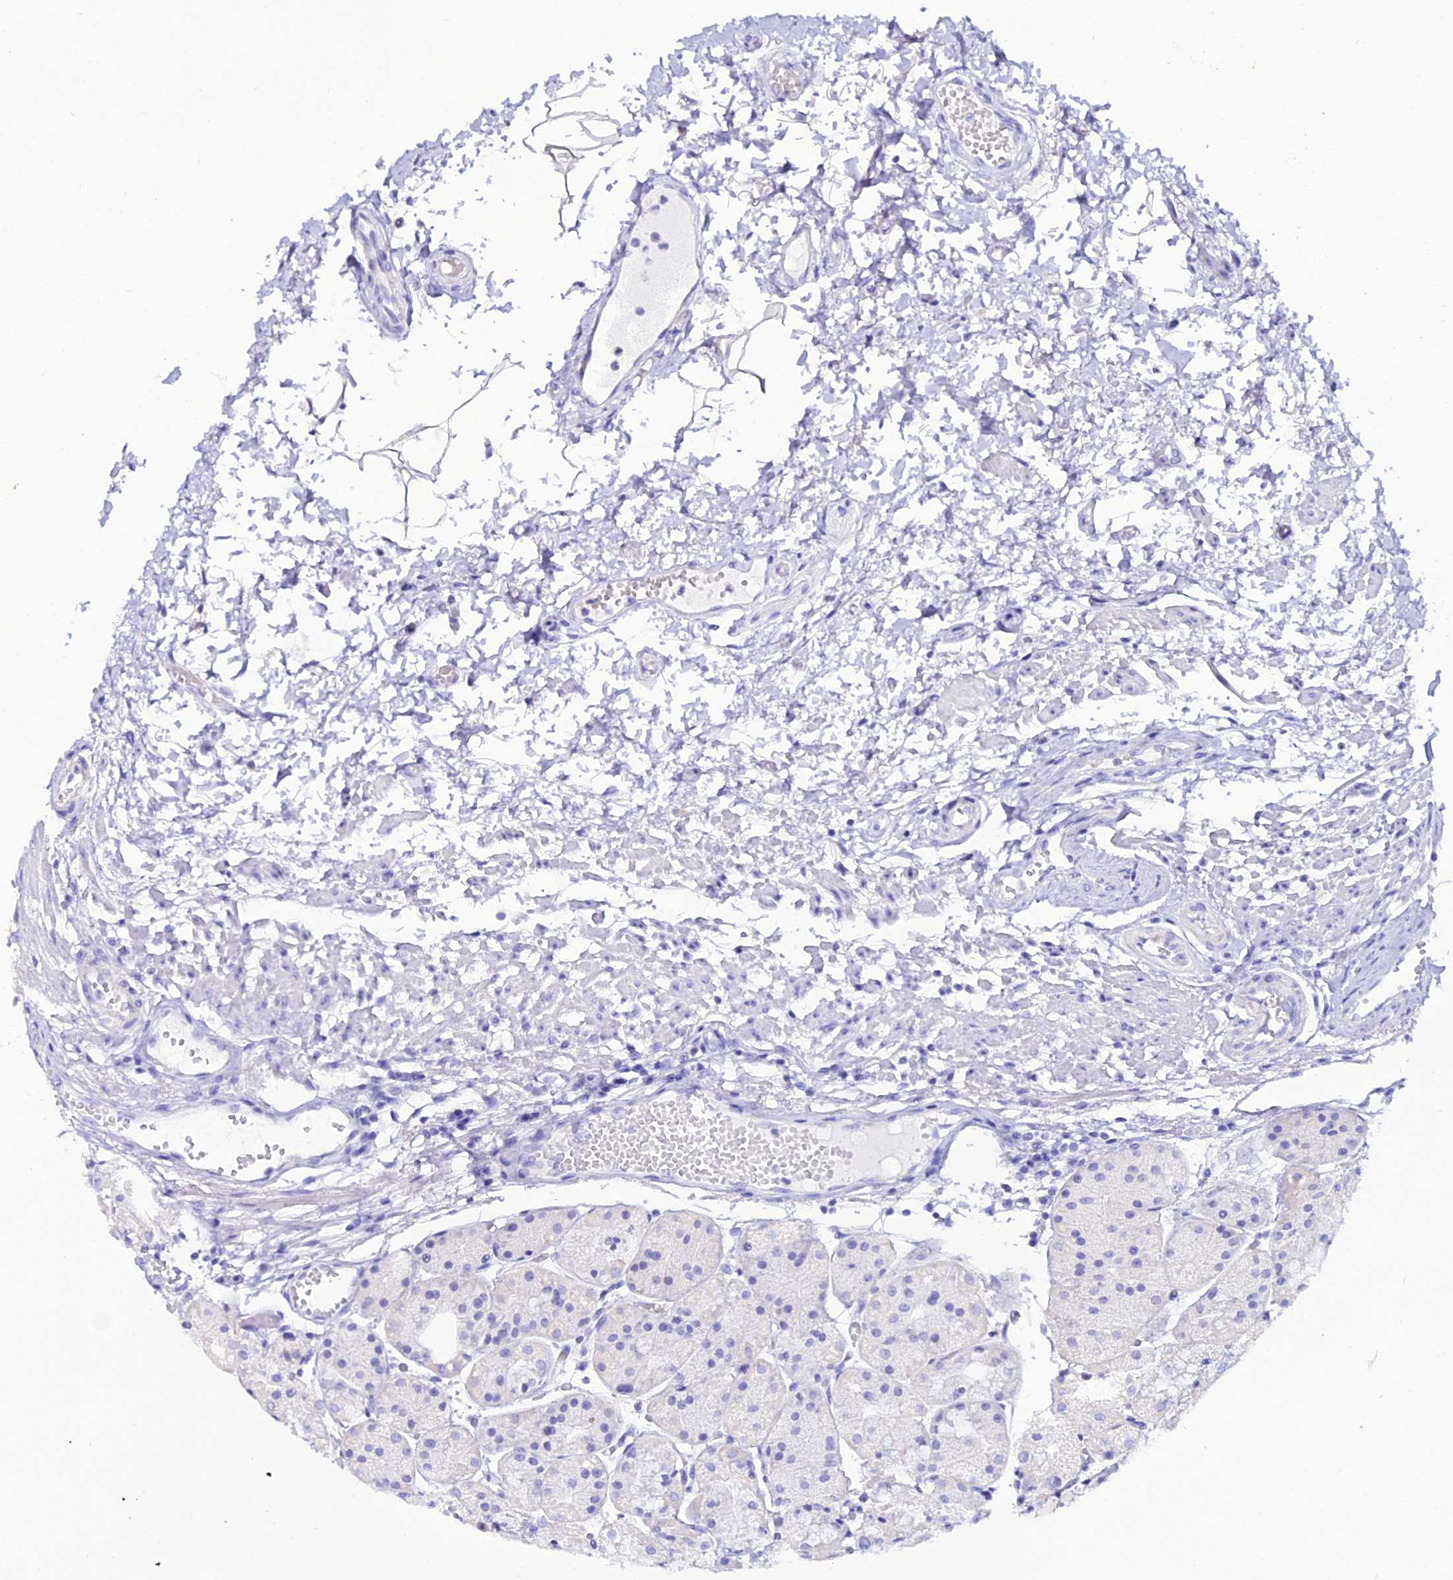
{"staining": {"intensity": "negative", "quantity": "none", "location": "none"}, "tissue": "stomach", "cell_type": "Glandular cells", "image_type": "normal", "snomed": [{"axis": "morphology", "description": "Normal tissue, NOS"}, {"axis": "topography", "description": "Stomach, upper"}], "caption": "Immunohistochemistry (IHC) photomicrograph of normal human stomach stained for a protein (brown), which reveals no expression in glandular cells. (Immunohistochemistry, brightfield microscopy, high magnification).", "gene": "OR4D5", "patient": {"sex": "male", "age": 72}}